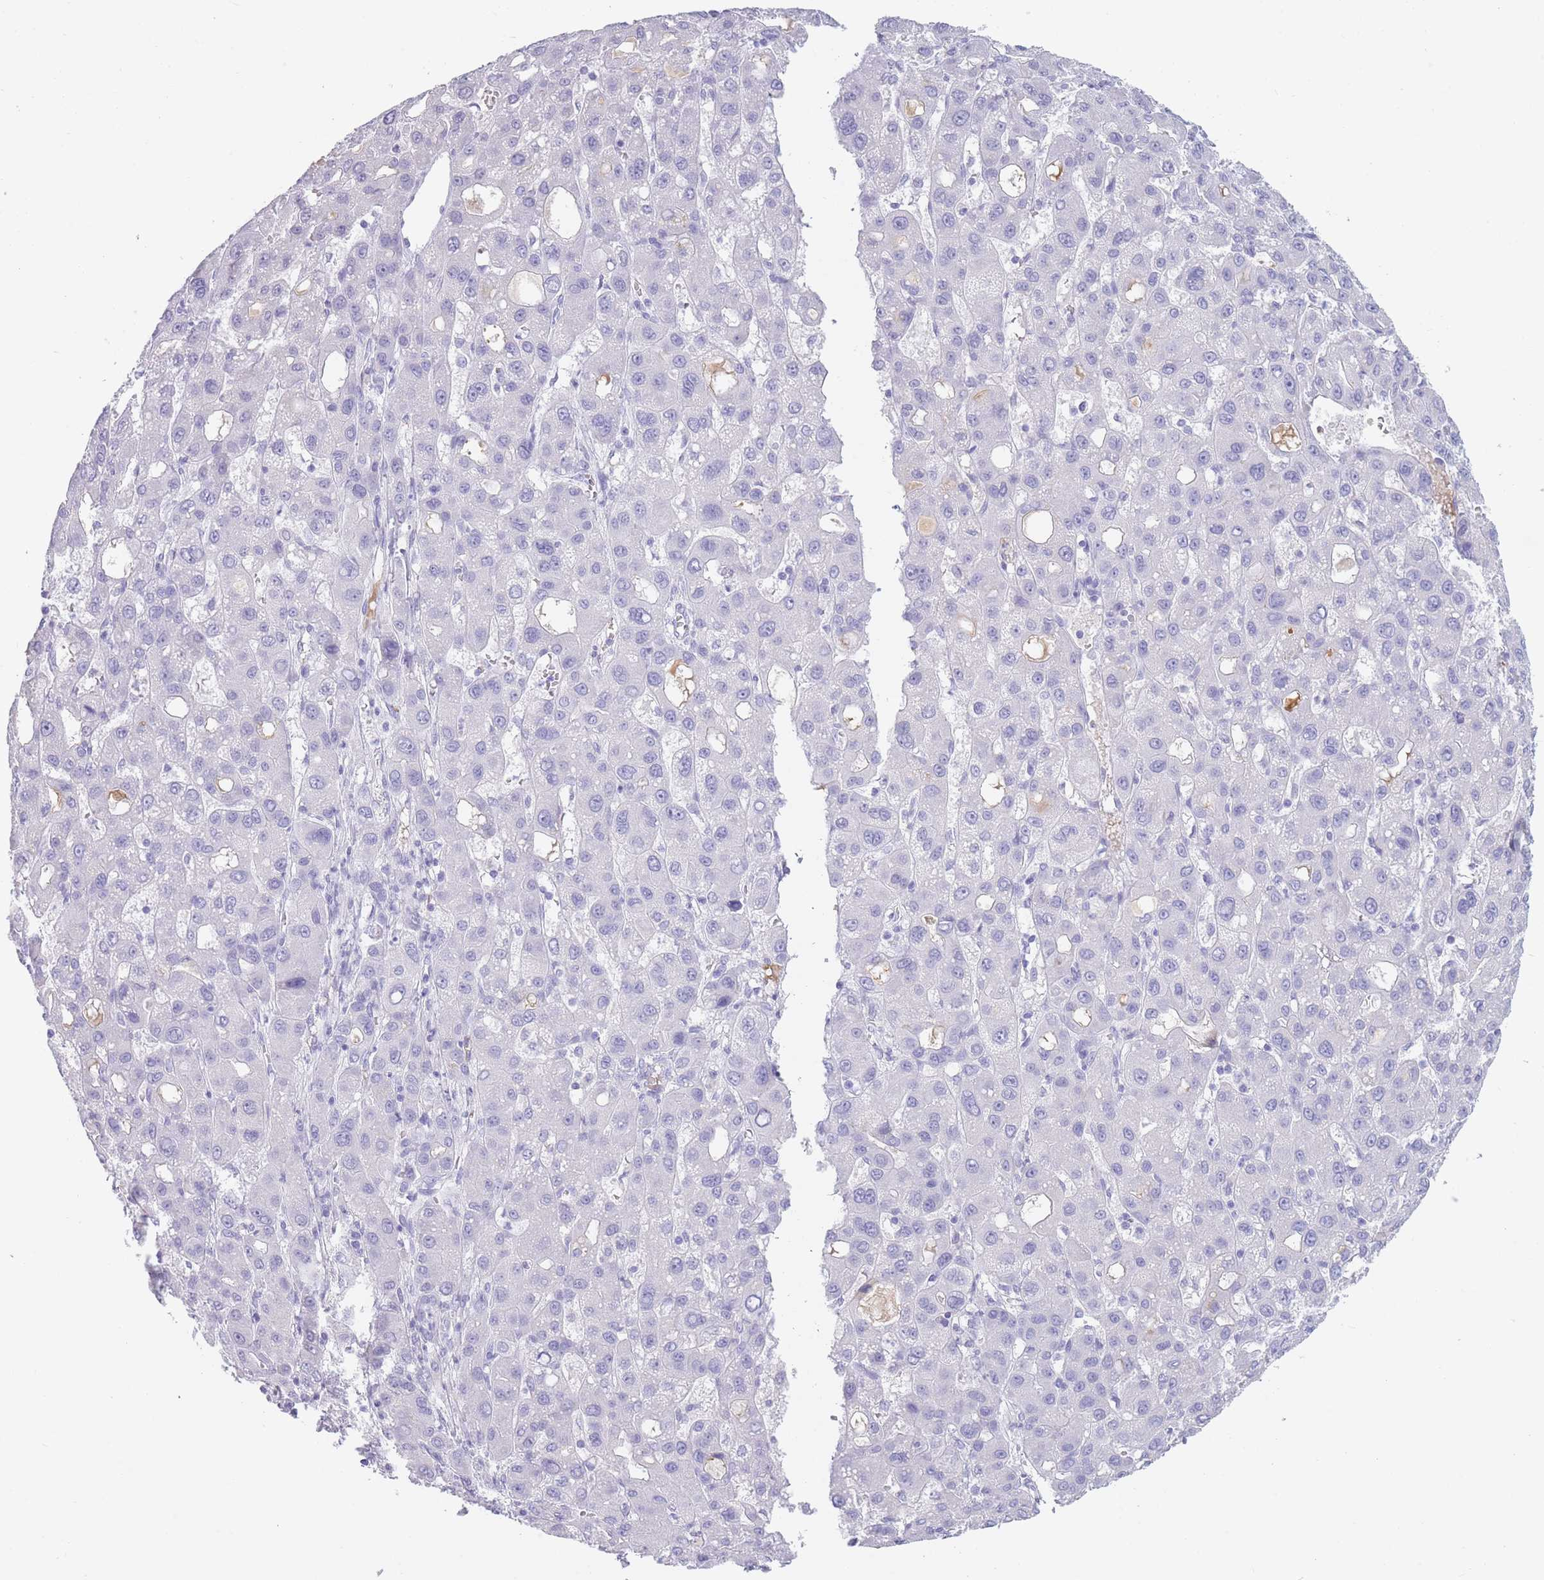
{"staining": {"intensity": "negative", "quantity": "none", "location": "none"}, "tissue": "liver cancer", "cell_type": "Tumor cells", "image_type": "cancer", "snomed": [{"axis": "morphology", "description": "Carcinoma, Hepatocellular, NOS"}, {"axis": "topography", "description": "Liver"}], "caption": "This is an immunohistochemistry (IHC) histopathology image of human hepatocellular carcinoma (liver). There is no positivity in tumor cells.", "gene": "TNFSF11", "patient": {"sex": "male", "age": 55}}